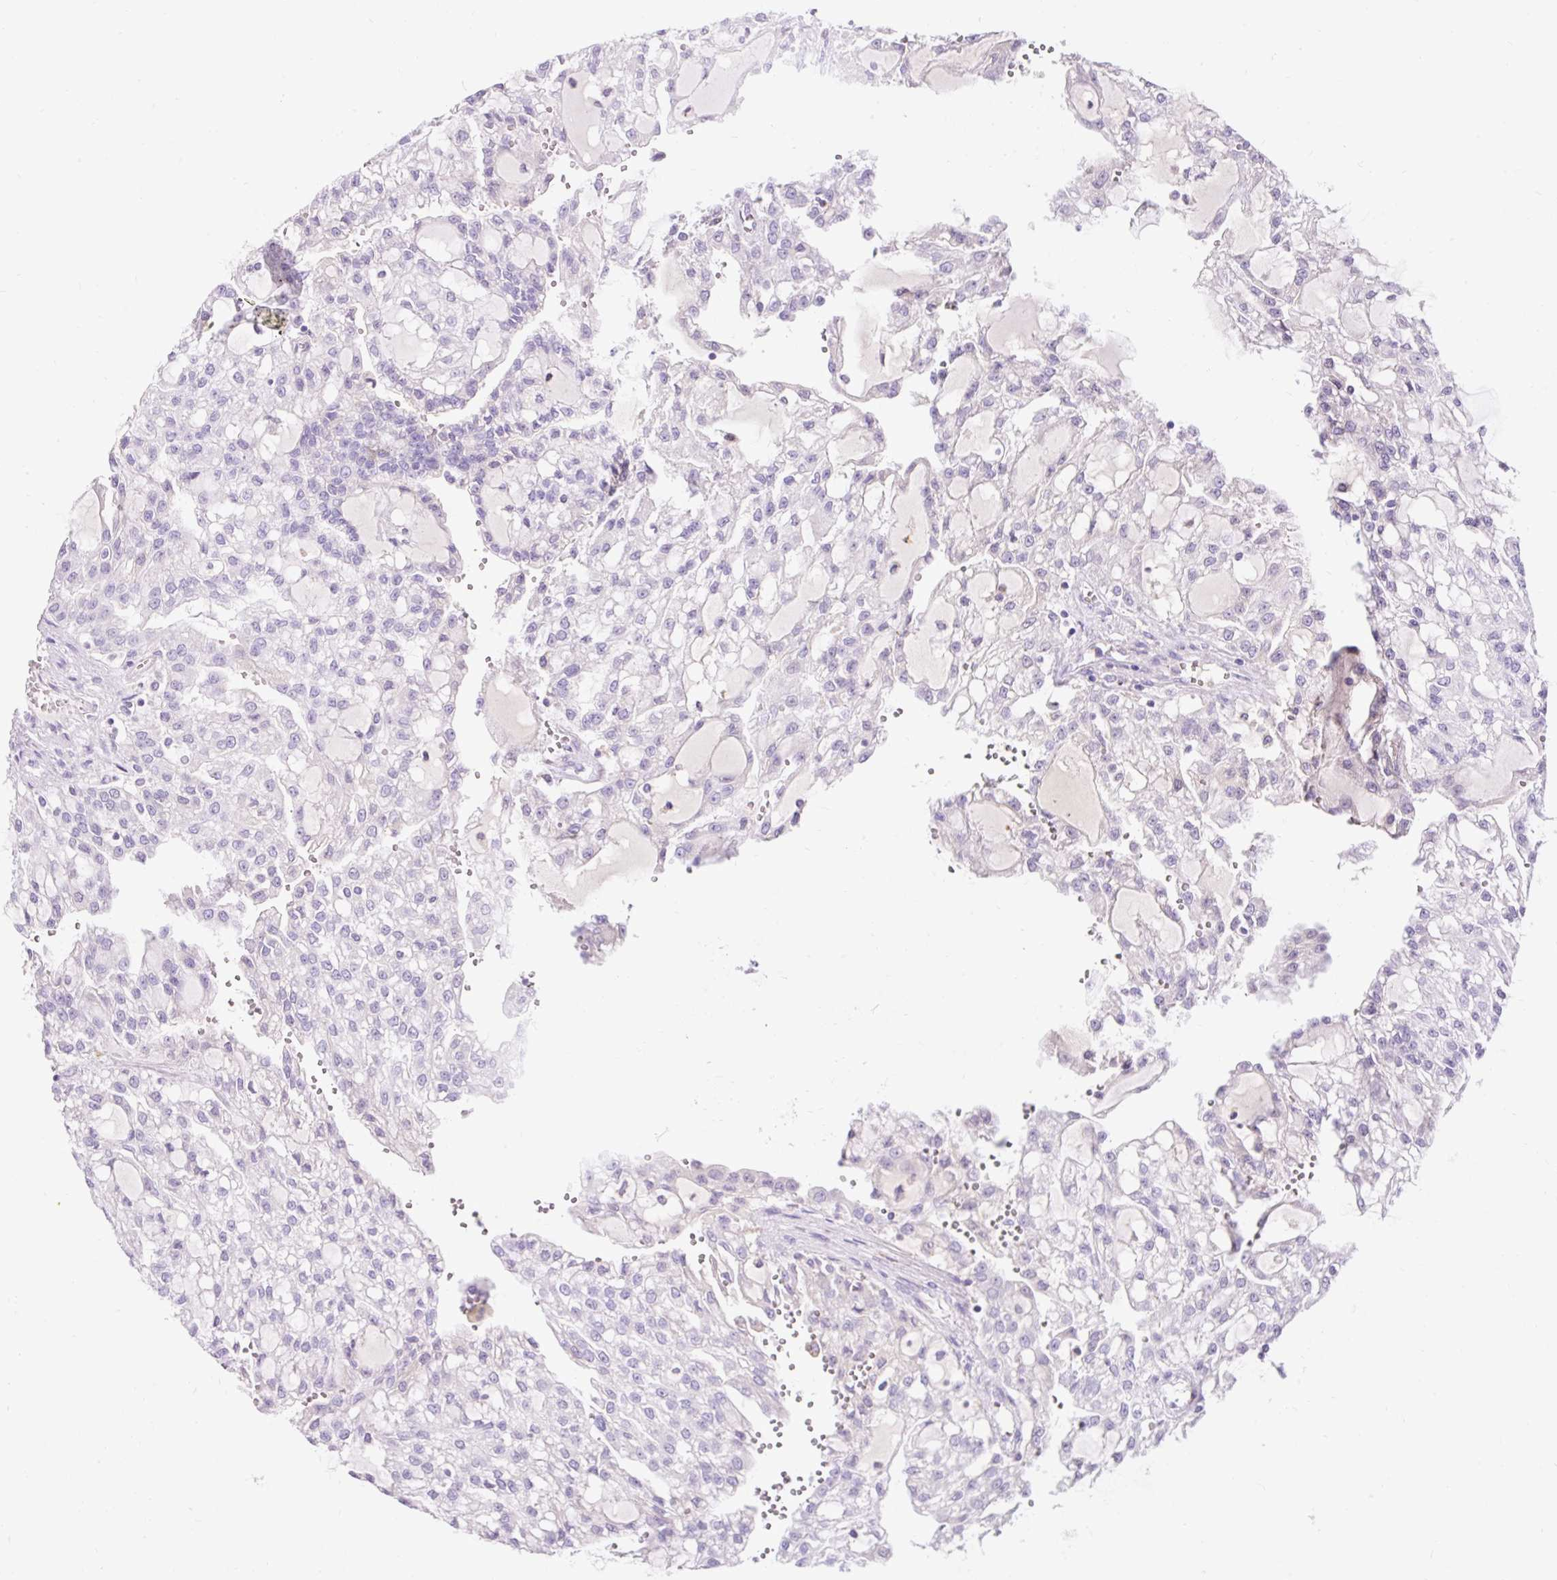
{"staining": {"intensity": "negative", "quantity": "none", "location": "none"}, "tissue": "renal cancer", "cell_type": "Tumor cells", "image_type": "cancer", "snomed": [{"axis": "morphology", "description": "Adenocarcinoma, NOS"}, {"axis": "topography", "description": "Kidney"}], "caption": "Immunohistochemistry (IHC) of renal cancer demonstrates no positivity in tumor cells.", "gene": "TMEM150C", "patient": {"sex": "male", "age": 63}}